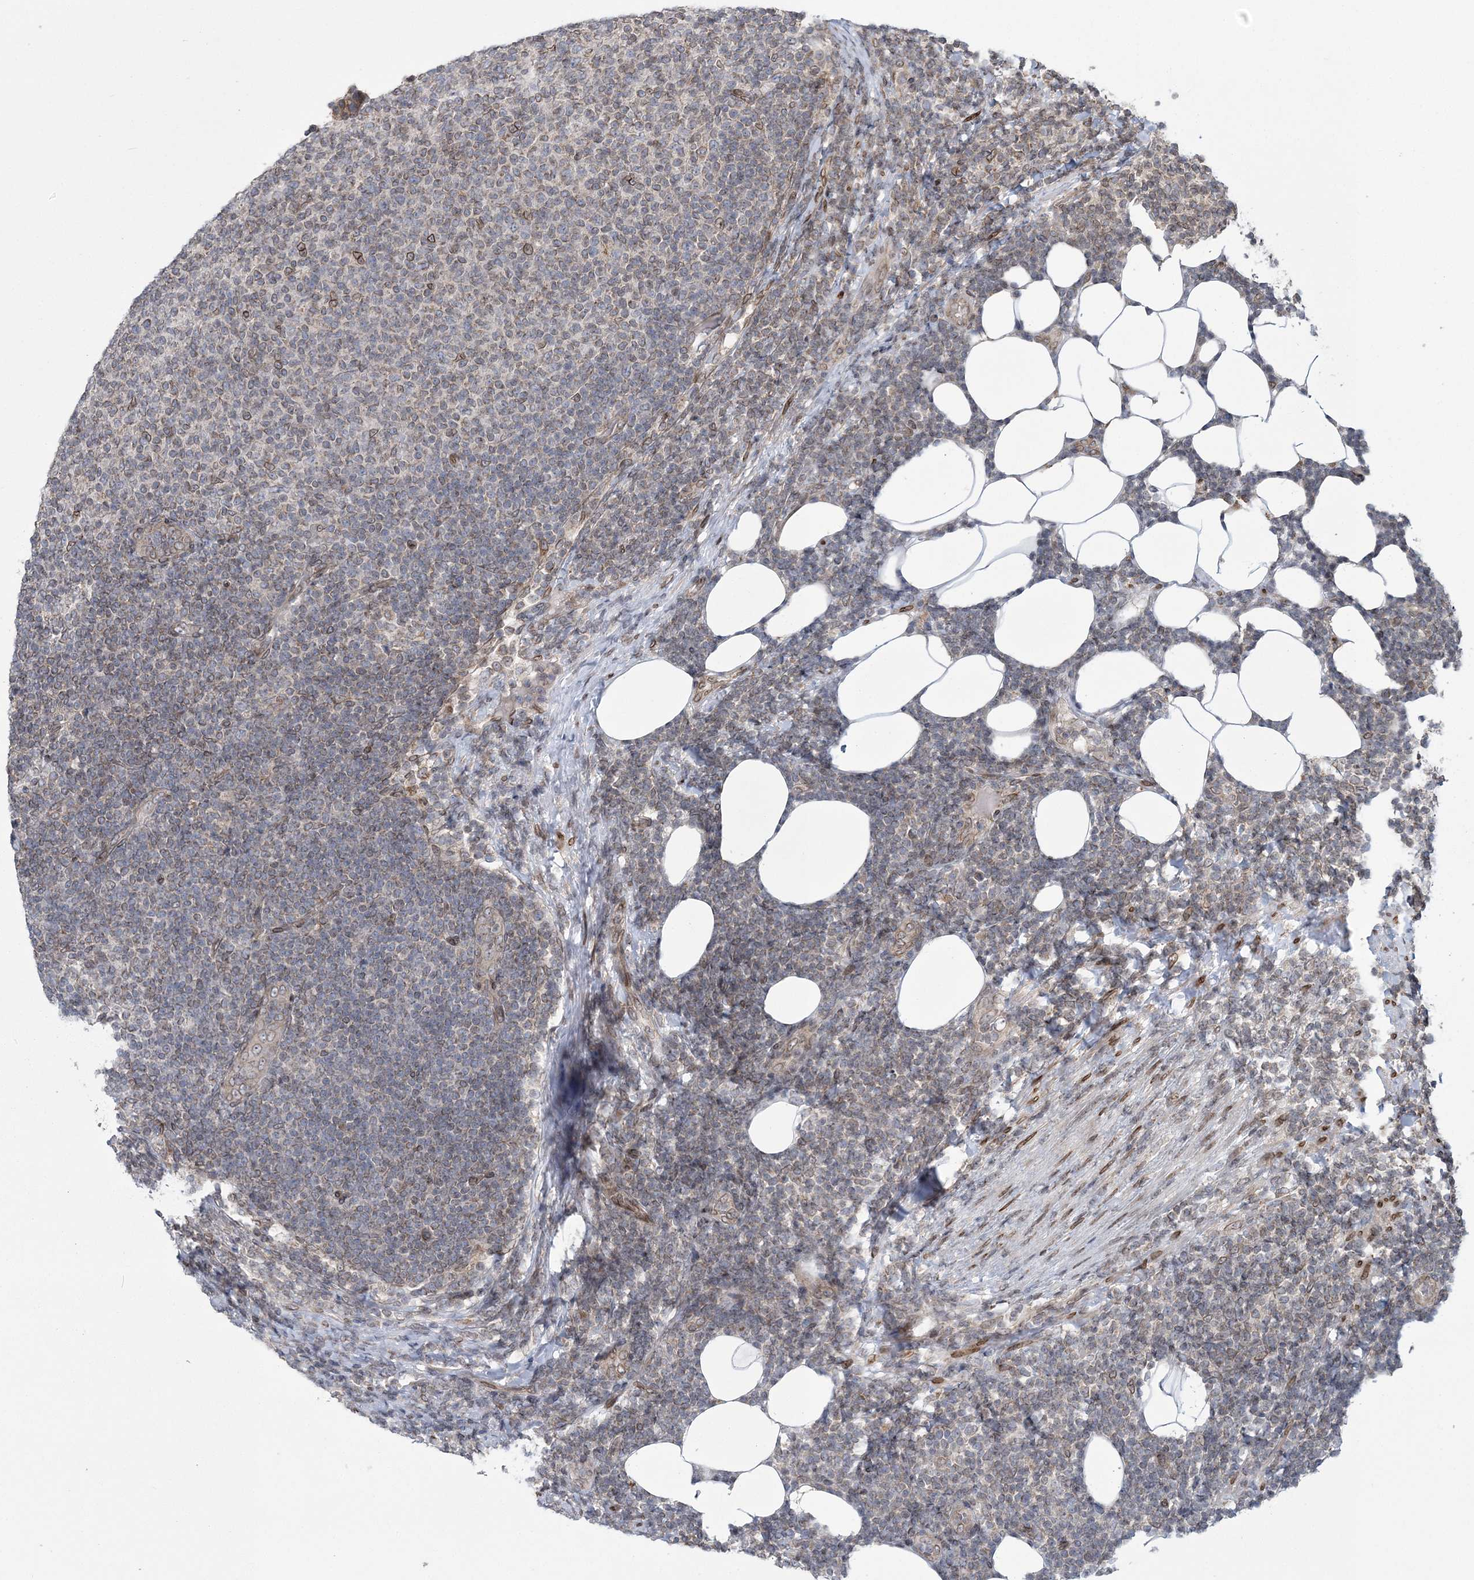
{"staining": {"intensity": "moderate", "quantity": "<25%", "location": "cytoplasmic/membranous,nuclear"}, "tissue": "lymphoma", "cell_type": "Tumor cells", "image_type": "cancer", "snomed": [{"axis": "morphology", "description": "Malignant lymphoma, non-Hodgkin's type, Low grade"}, {"axis": "topography", "description": "Lymph node"}], "caption": "About <25% of tumor cells in human low-grade malignant lymphoma, non-Hodgkin's type display moderate cytoplasmic/membranous and nuclear protein positivity as visualized by brown immunohistochemical staining.", "gene": "DNAJC27", "patient": {"sex": "male", "age": 66}}